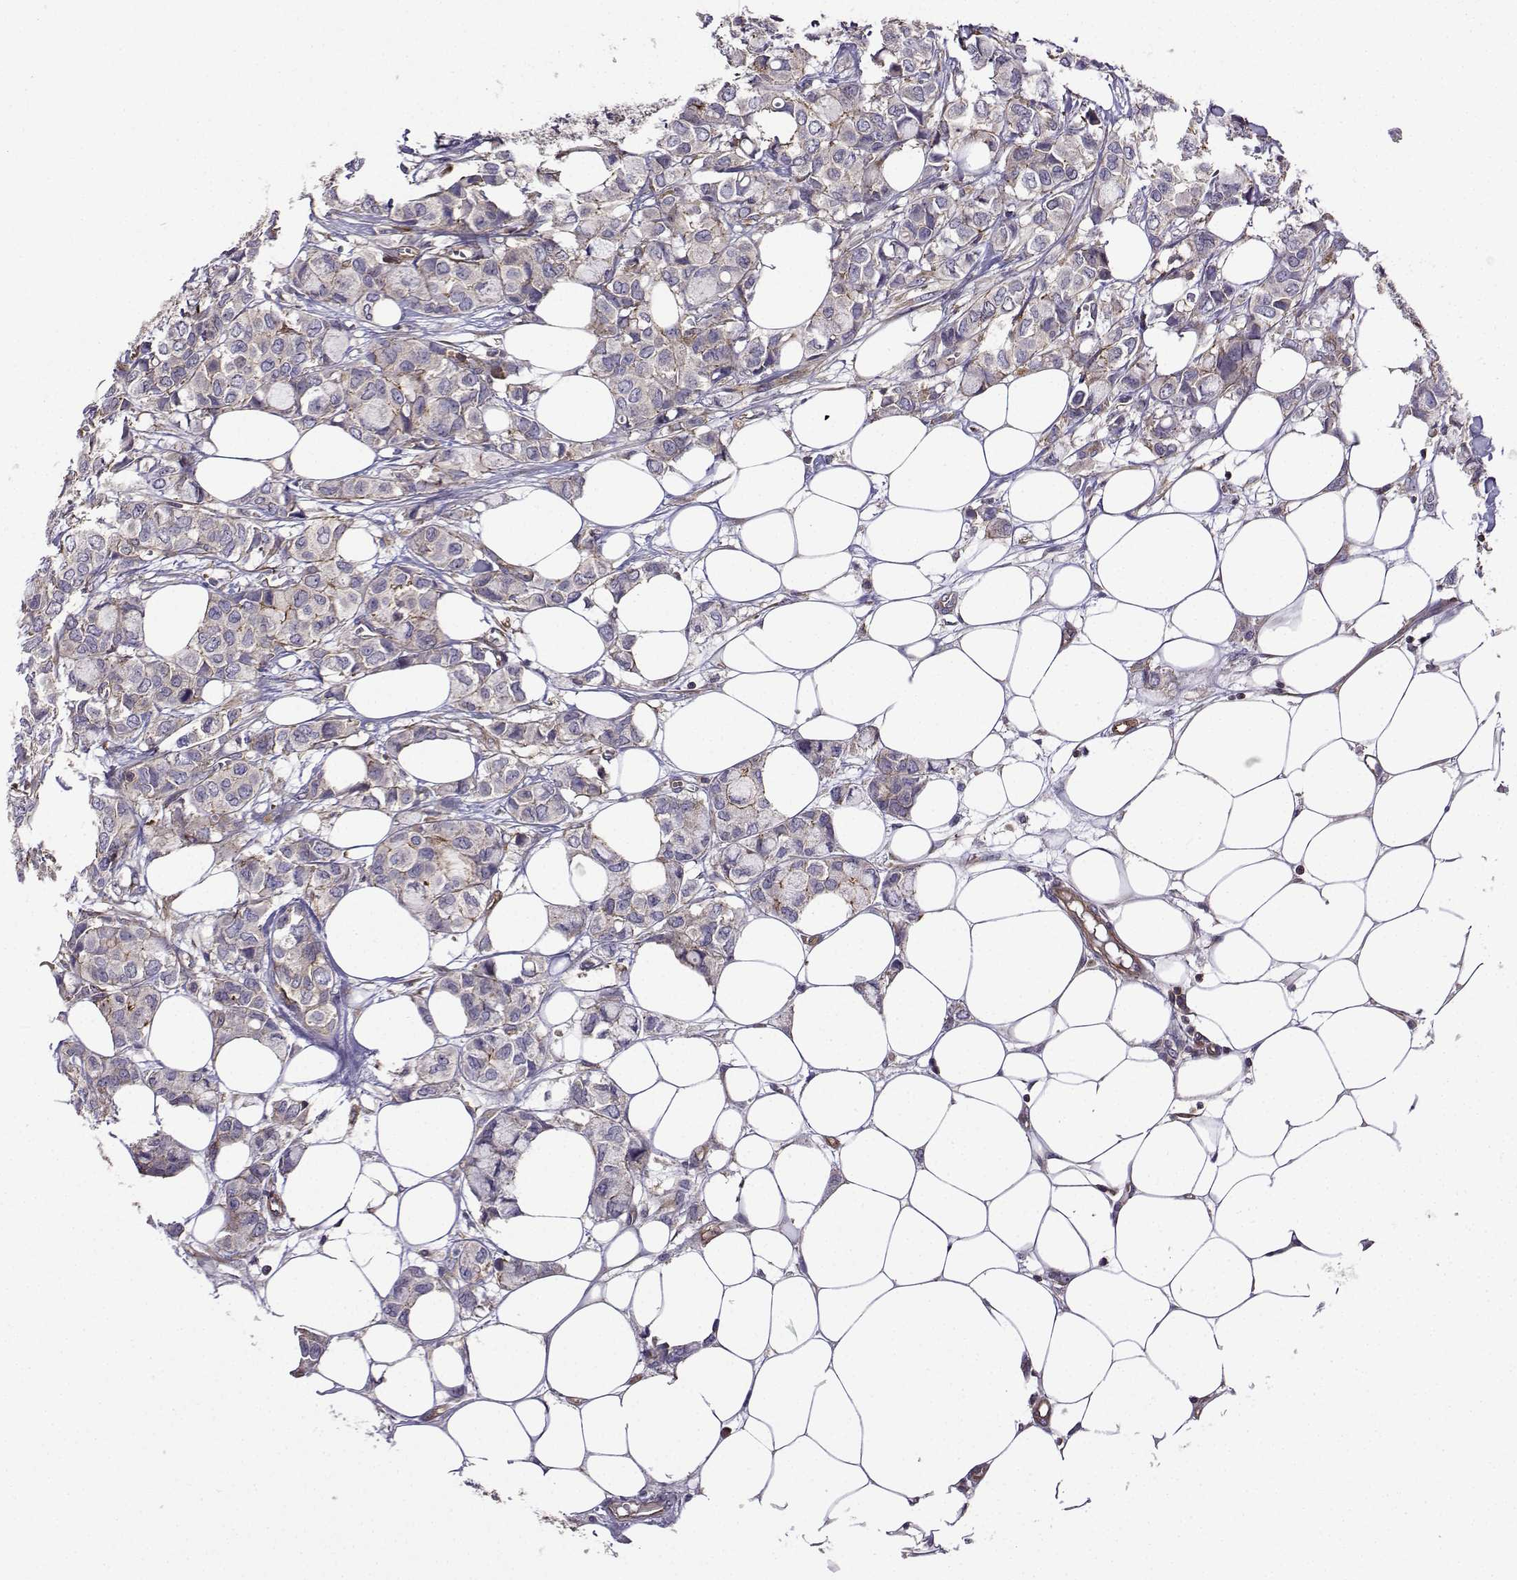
{"staining": {"intensity": "strong", "quantity": "<25%", "location": "cytoplasmic/membranous"}, "tissue": "breast cancer", "cell_type": "Tumor cells", "image_type": "cancer", "snomed": [{"axis": "morphology", "description": "Duct carcinoma"}, {"axis": "topography", "description": "Breast"}], "caption": "This image reveals breast cancer (intraductal carcinoma) stained with immunohistochemistry (IHC) to label a protein in brown. The cytoplasmic/membranous of tumor cells show strong positivity for the protein. Nuclei are counter-stained blue.", "gene": "ITGB8", "patient": {"sex": "female", "age": 85}}